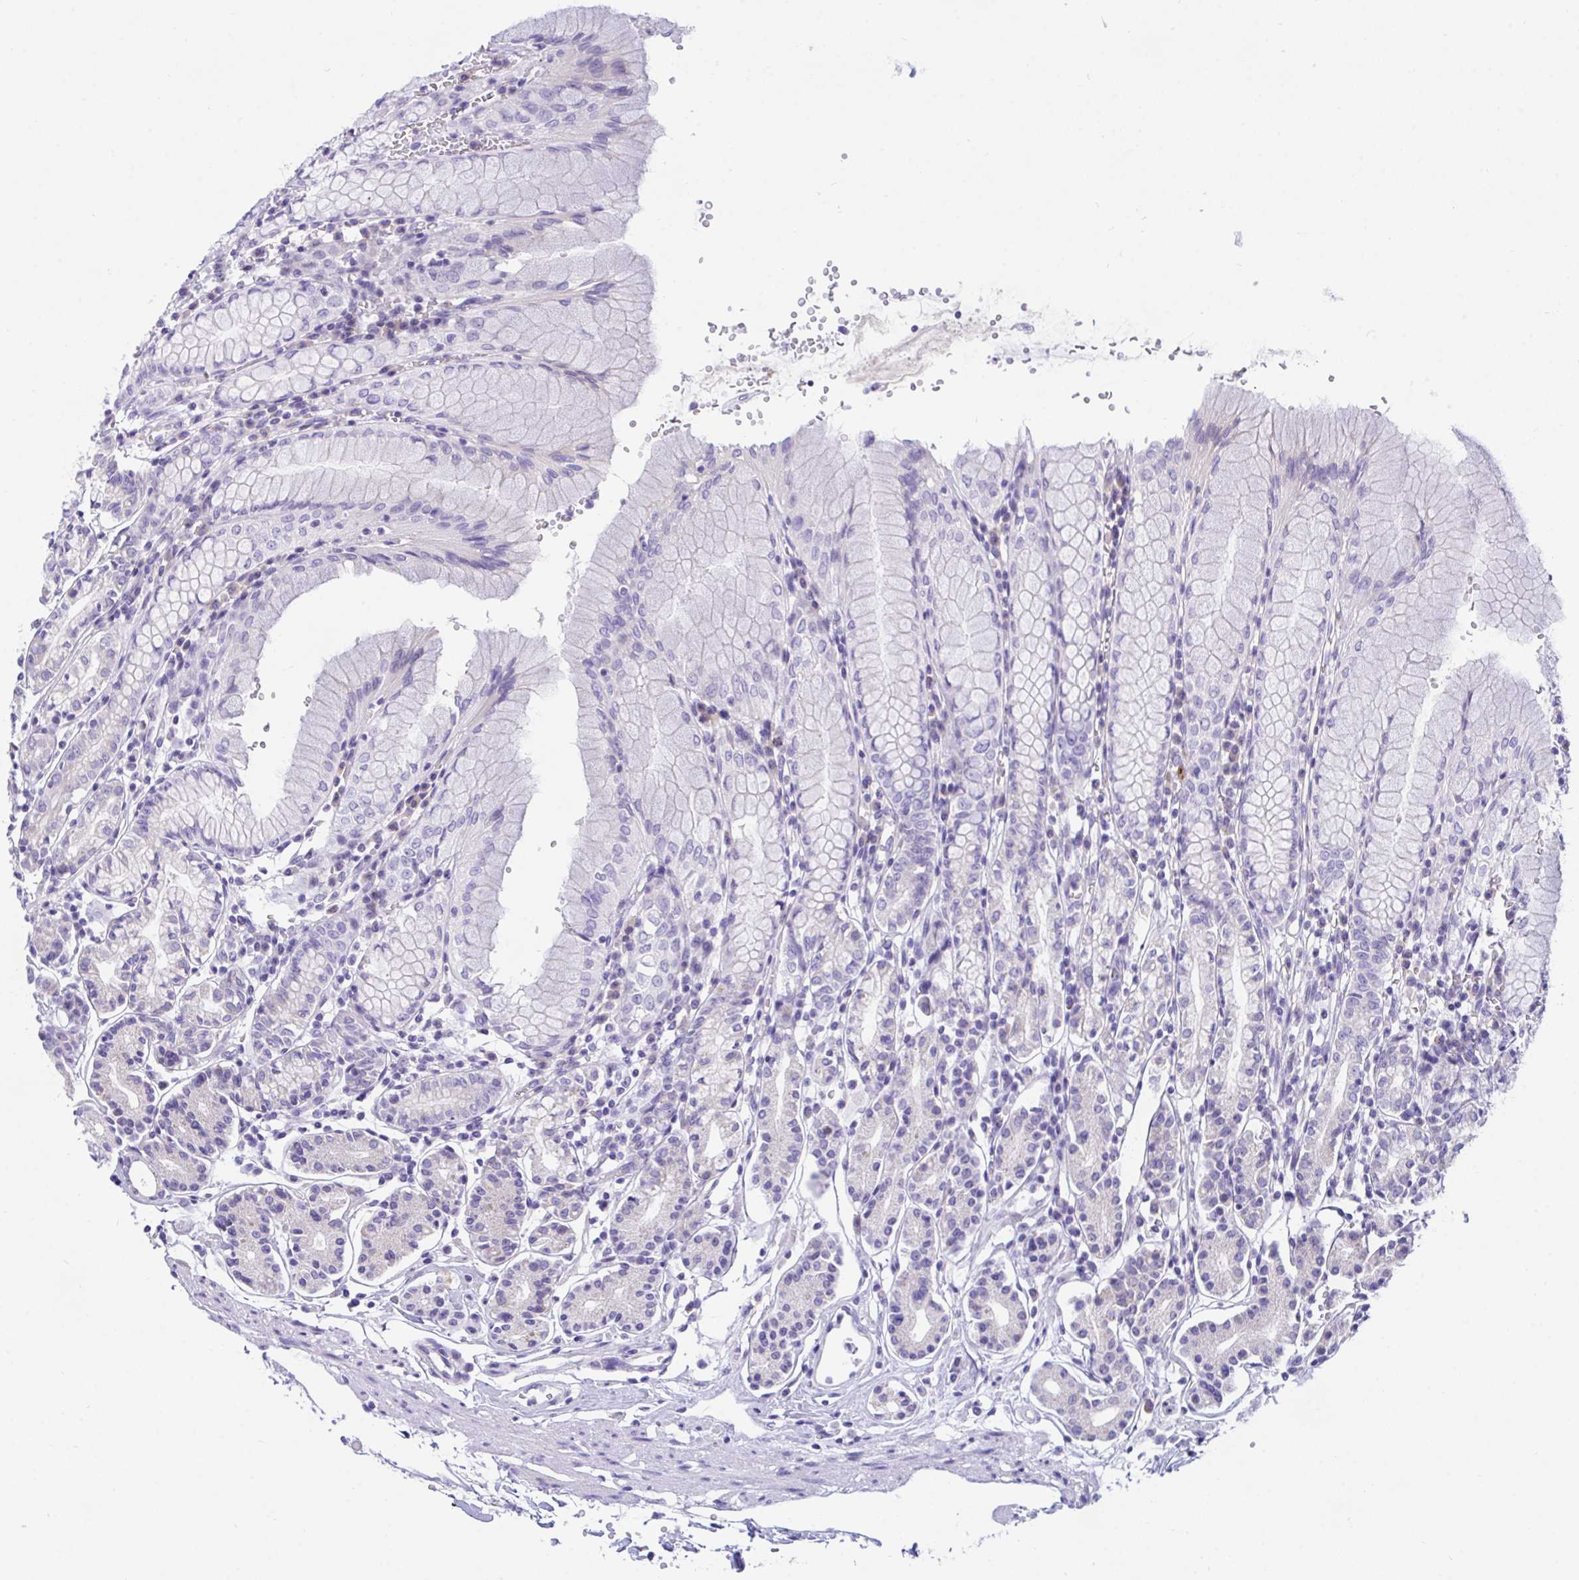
{"staining": {"intensity": "negative", "quantity": "none", "location": "none"}, "tissue": "stomach", "cell_type": "Glandular cells", "image_type": "normal", "snomed": [{"axis": "morphology", "description": "Normal tissue, NOS"}, {"axis": "topography", "description": "Stomach"}], "caption": "Immunohistochemistry micrograph of normal human stomach stained for a protein (brown), which reveals no staining in glandular cells. Nuclei are stained in blue.", "gene": "TMEM106B", "patient": {"sex": "female", "age": 62}}